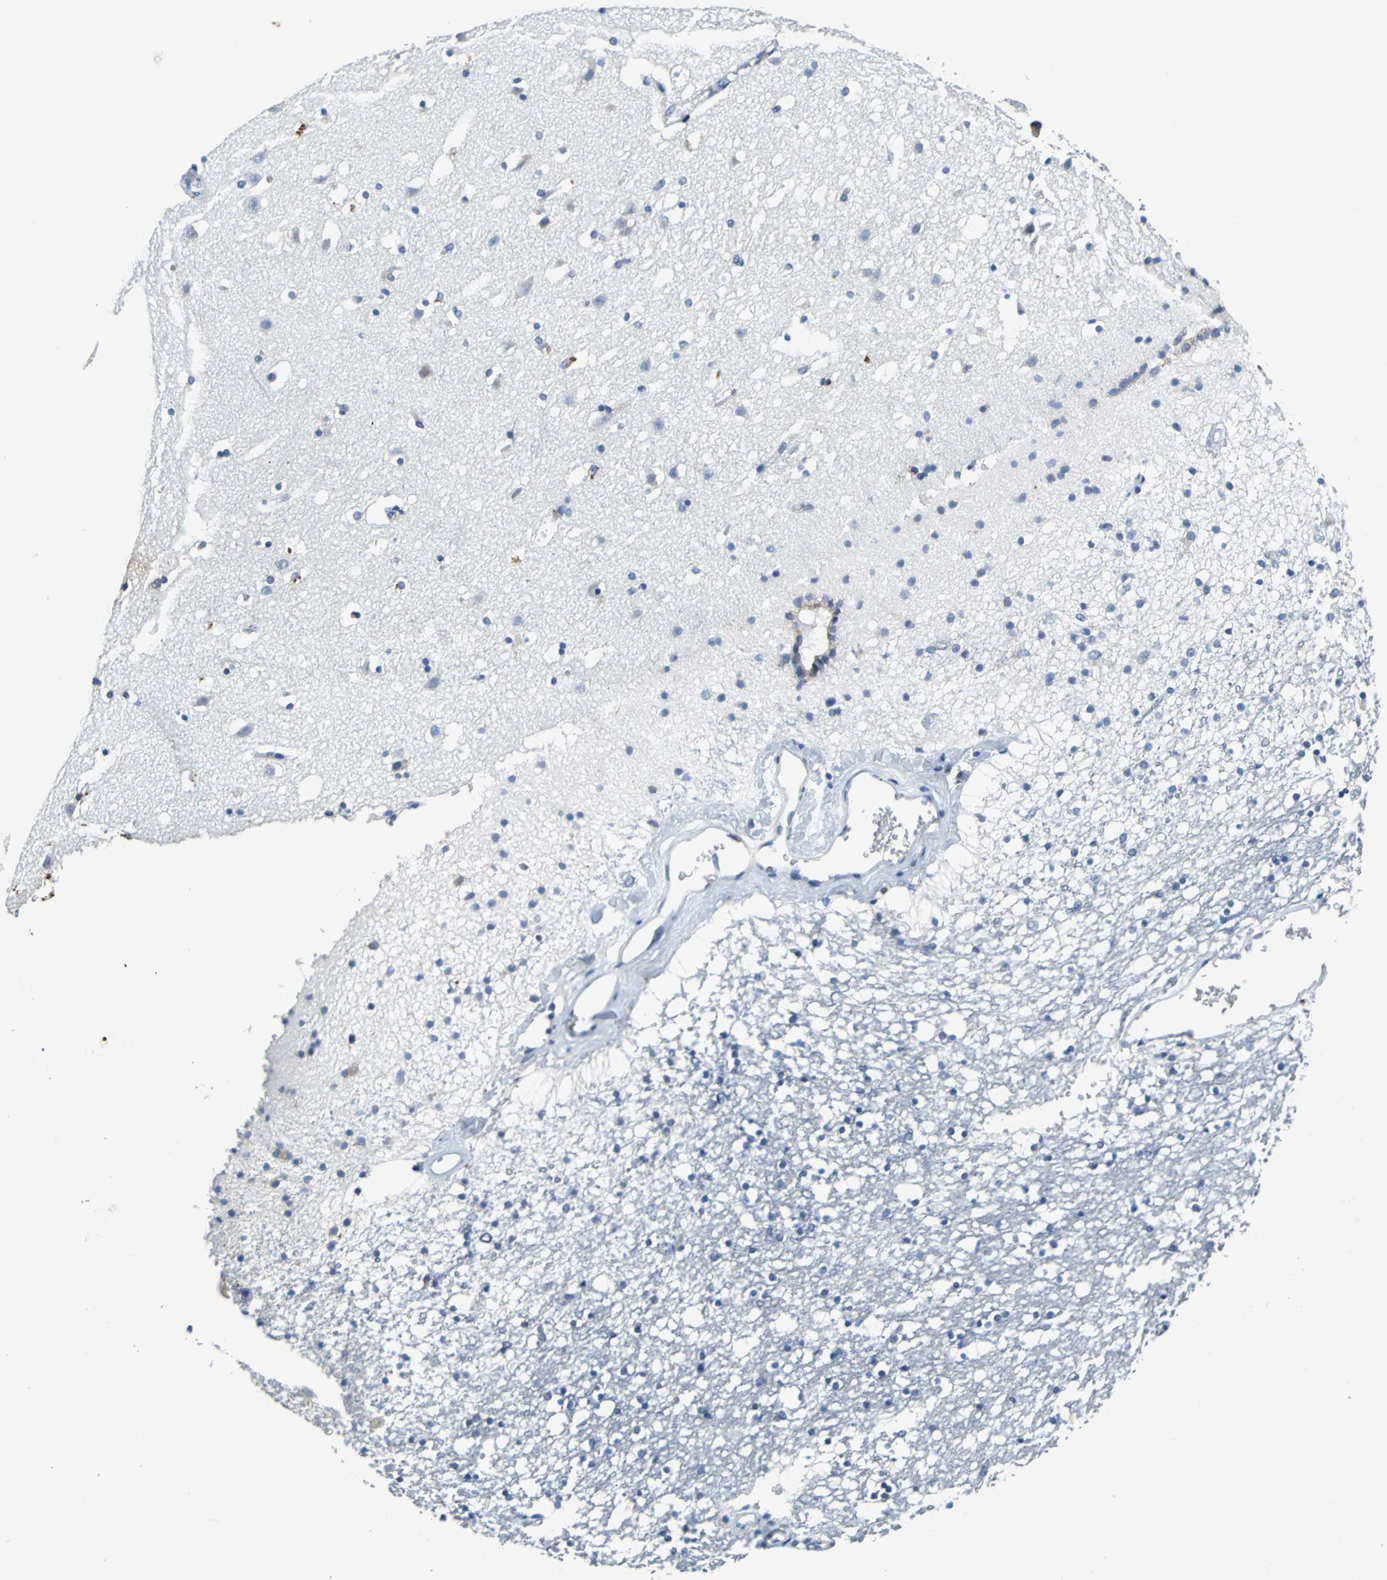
{"staining": {"intensity": "negative", "quantity": "none", "location": "none"}, "tissue": "caudate", "cell_type": "Glial cells", "image_type": "normal", "snomed": [{"axis": "morphology", "description": "Normal tissue, NOS"}, {"axis": "topography", "description": "Lateral ventricle wall"}], "caption": "Unremarkable caudate was stained to show a protein in brown. There is no significant positivity in glial cells.", "gene": "TEX264", "patient": {"sex": "male", "age": 45}}